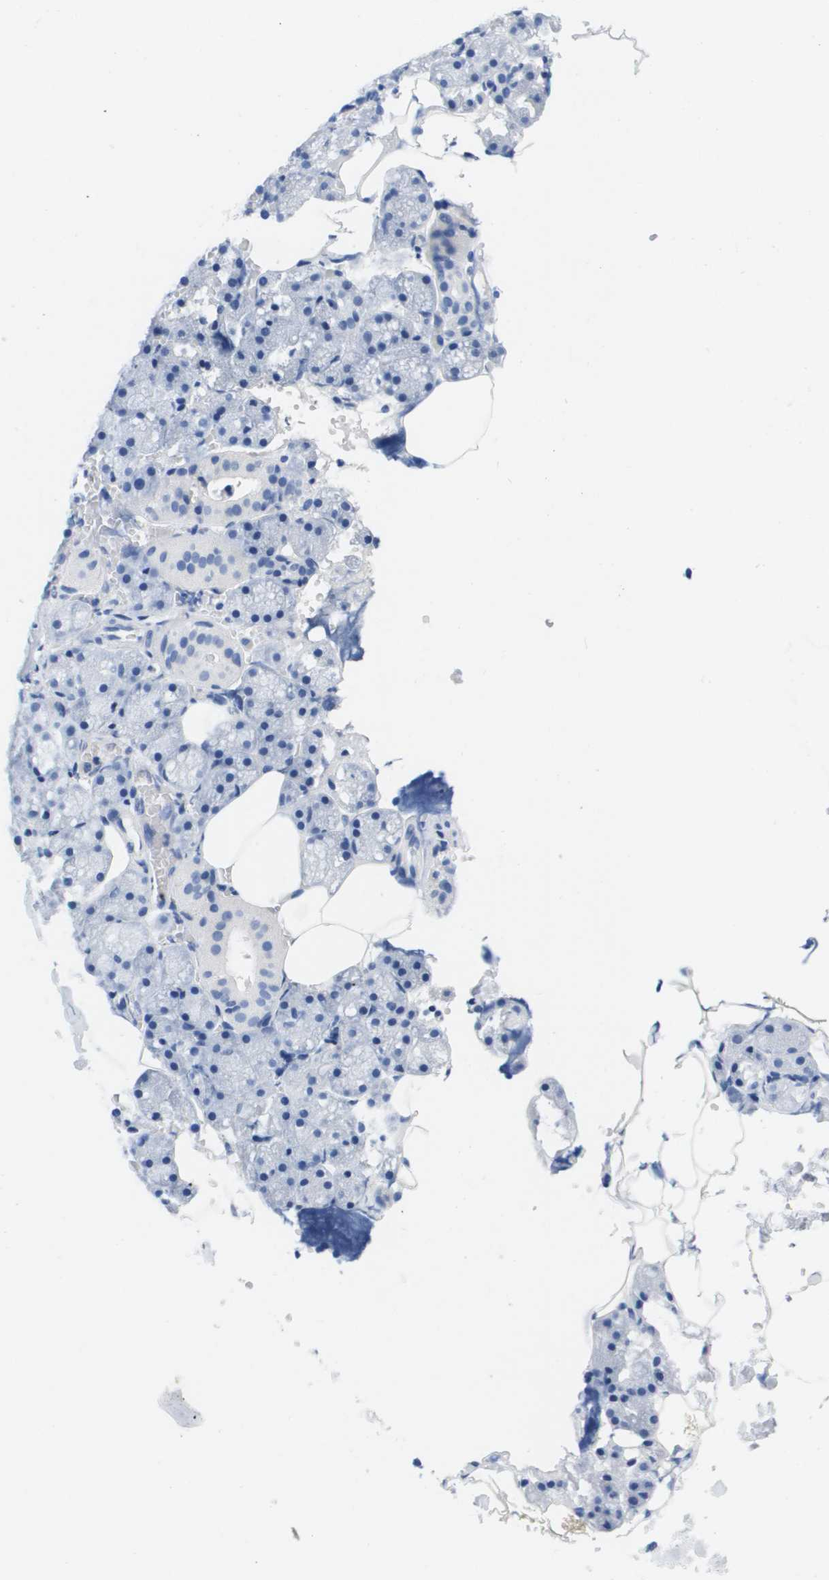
{"staining": {"intensity": "negative", "quantity": "none", "location": "none"}, "tissue": "salivary gland", "cell_type": "Glandular cells", "image_type": "normal", "snomed": [{"axis": "morphology", "description": "Normal tissue, NOS"}, {"axis": "topography", "description": "Salivary gland"}], "caption": "DAB (3,3'-diaminobenzidine) immunohistochemical staining of unremarkable human salivary gland displays no significant staining in glandular cells. (IHC, brightfield microscopy, high magnification).", "gene": "APOA1", "patient": {"sex": "male", "age": 62}}